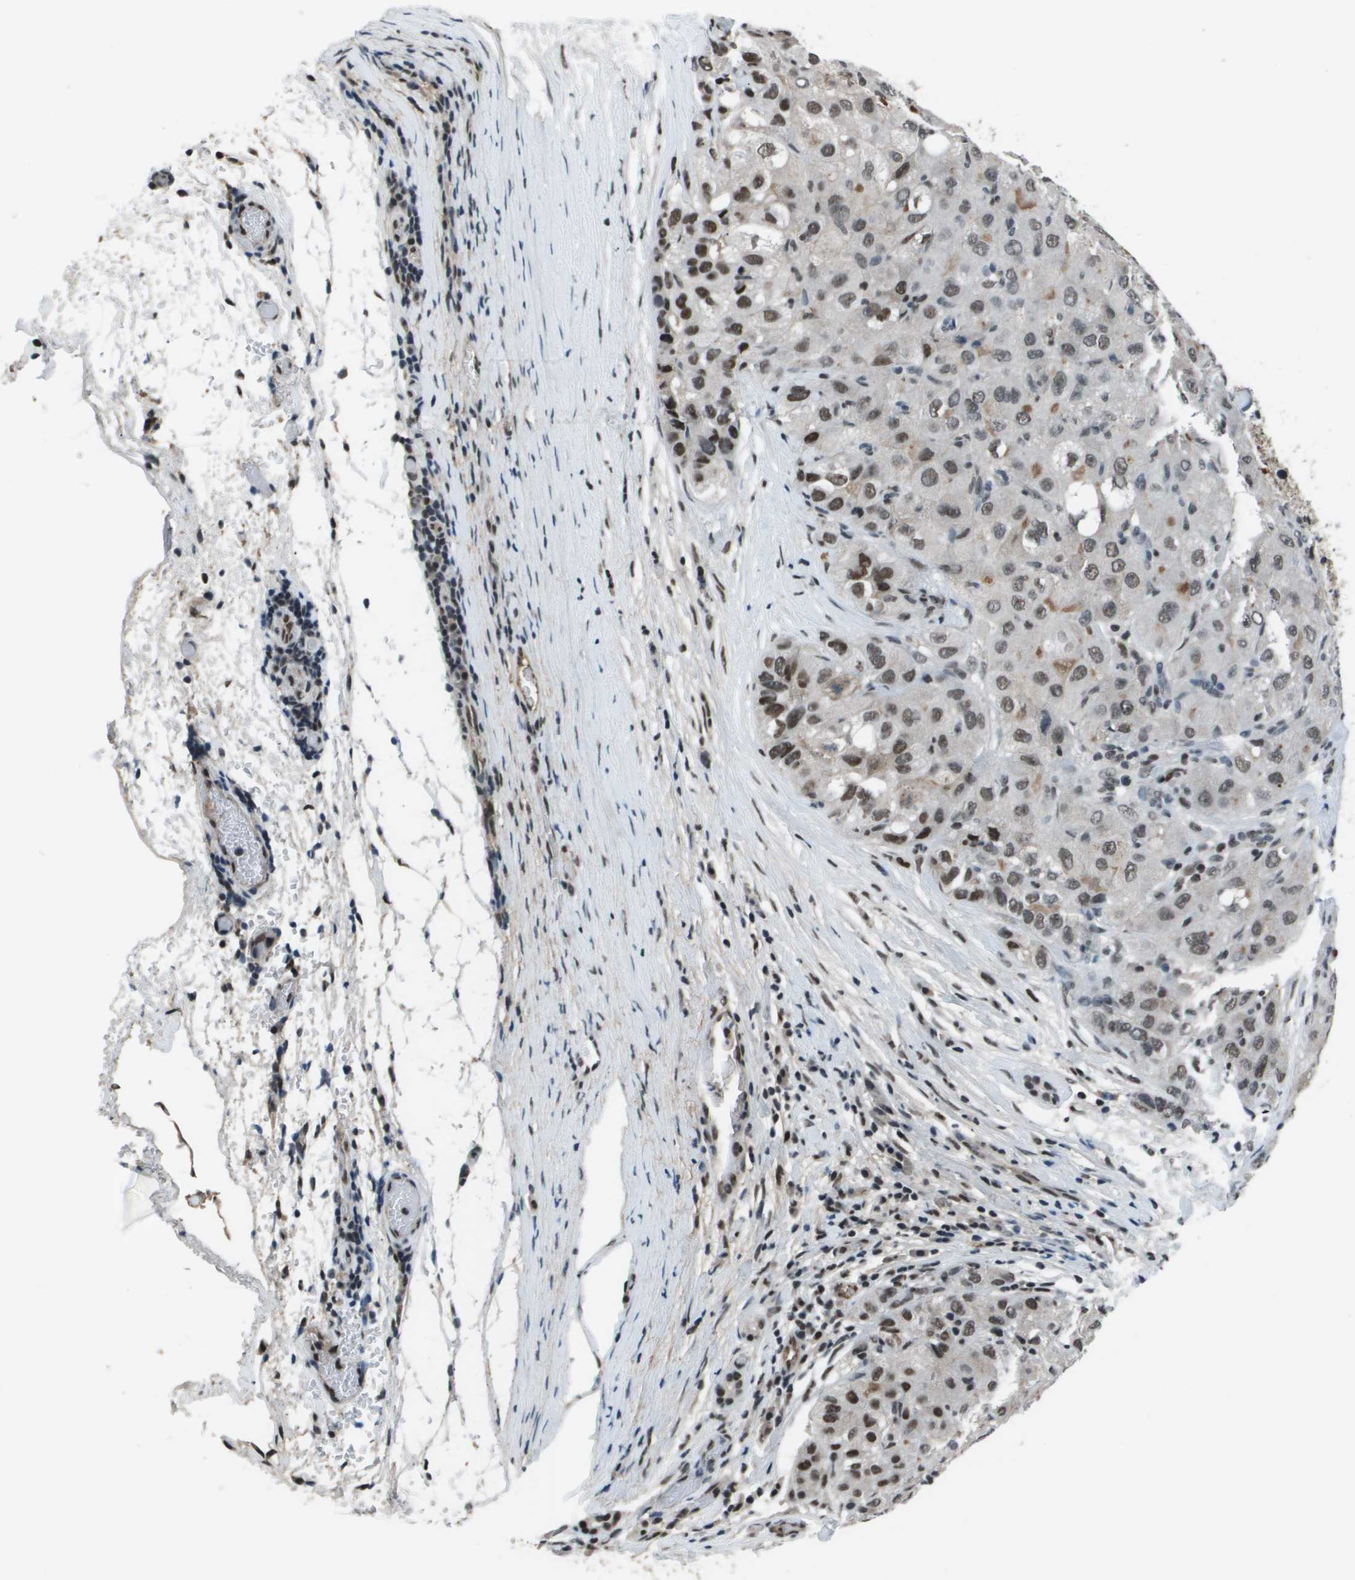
{"staining": {"intensity": "moderate", "quantity": ">75%", "location": "nuclear"}, "tissue": "liver cancer", "cell_type": "Tumor cells", "image_type": "cancer", "snomed": [{"axis": "morphology", "description": "Carcinoma, Hepatocellular, NOS"}, {"axis": "topography", "description": "Liver"}], "caption": "Liver cancer stained with a protein marker reveals moderate staining in tumor cells.", "gene": "THRAP3", "patient": {"sex": "male", "age": 80}}